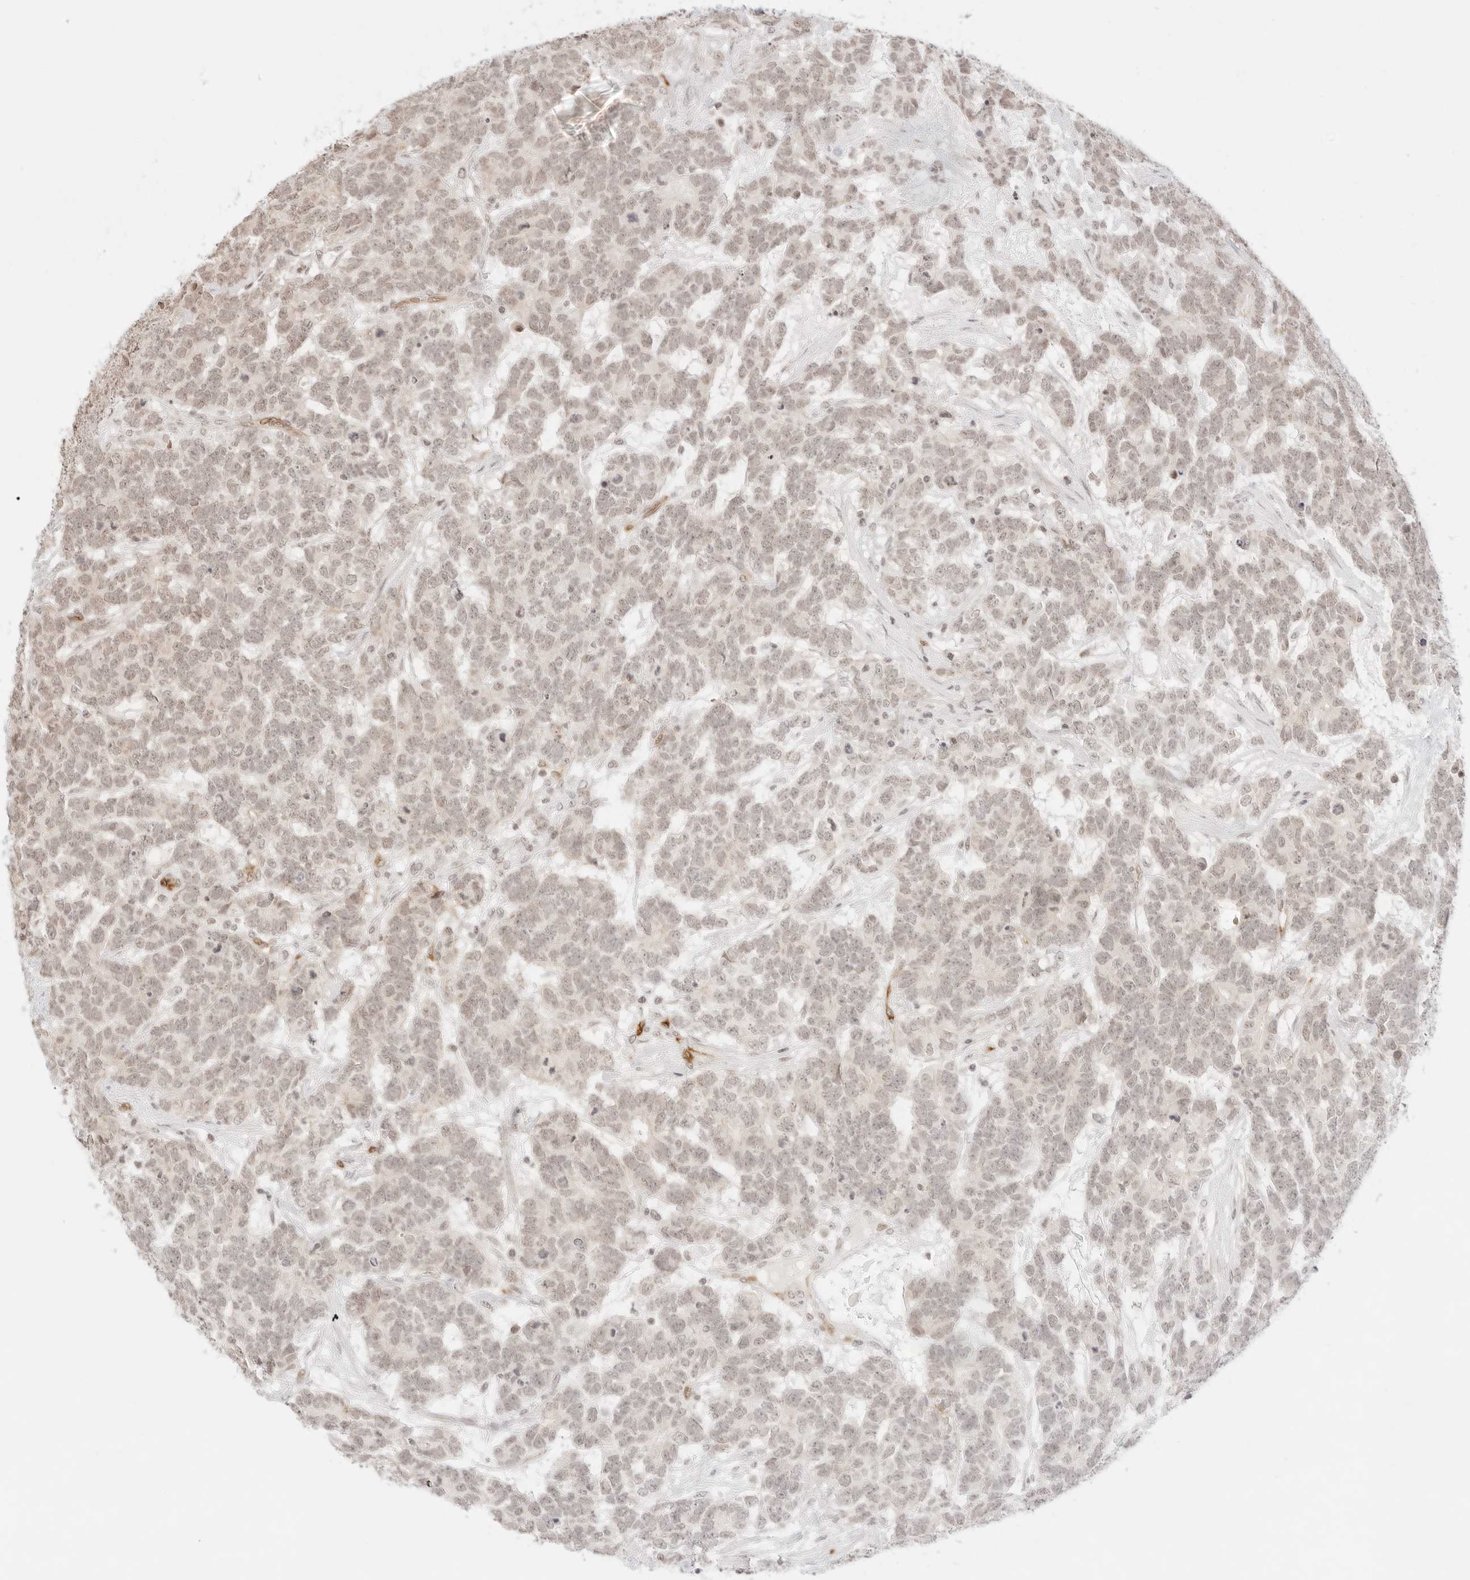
{"staining": {"intensity": "negative", "quantity": "none", "location": "none"}, "tissue": "testis cancer", "cell_type": "Tumor cells", "image_type": "cancer", "snomed": [{"axis": "morphology", "description": "Carcinoma, Embryonal, NOS"}, {"axis": "topography", "description": "Testis"}], "caption": "IHC histopathology image of human testis cancer (embryonal carcinoma) stained for a protein (brown), which displays no expression in tumor cells.", "gene": "GNAS", "patient": {"sex": "male", "age": 26}}